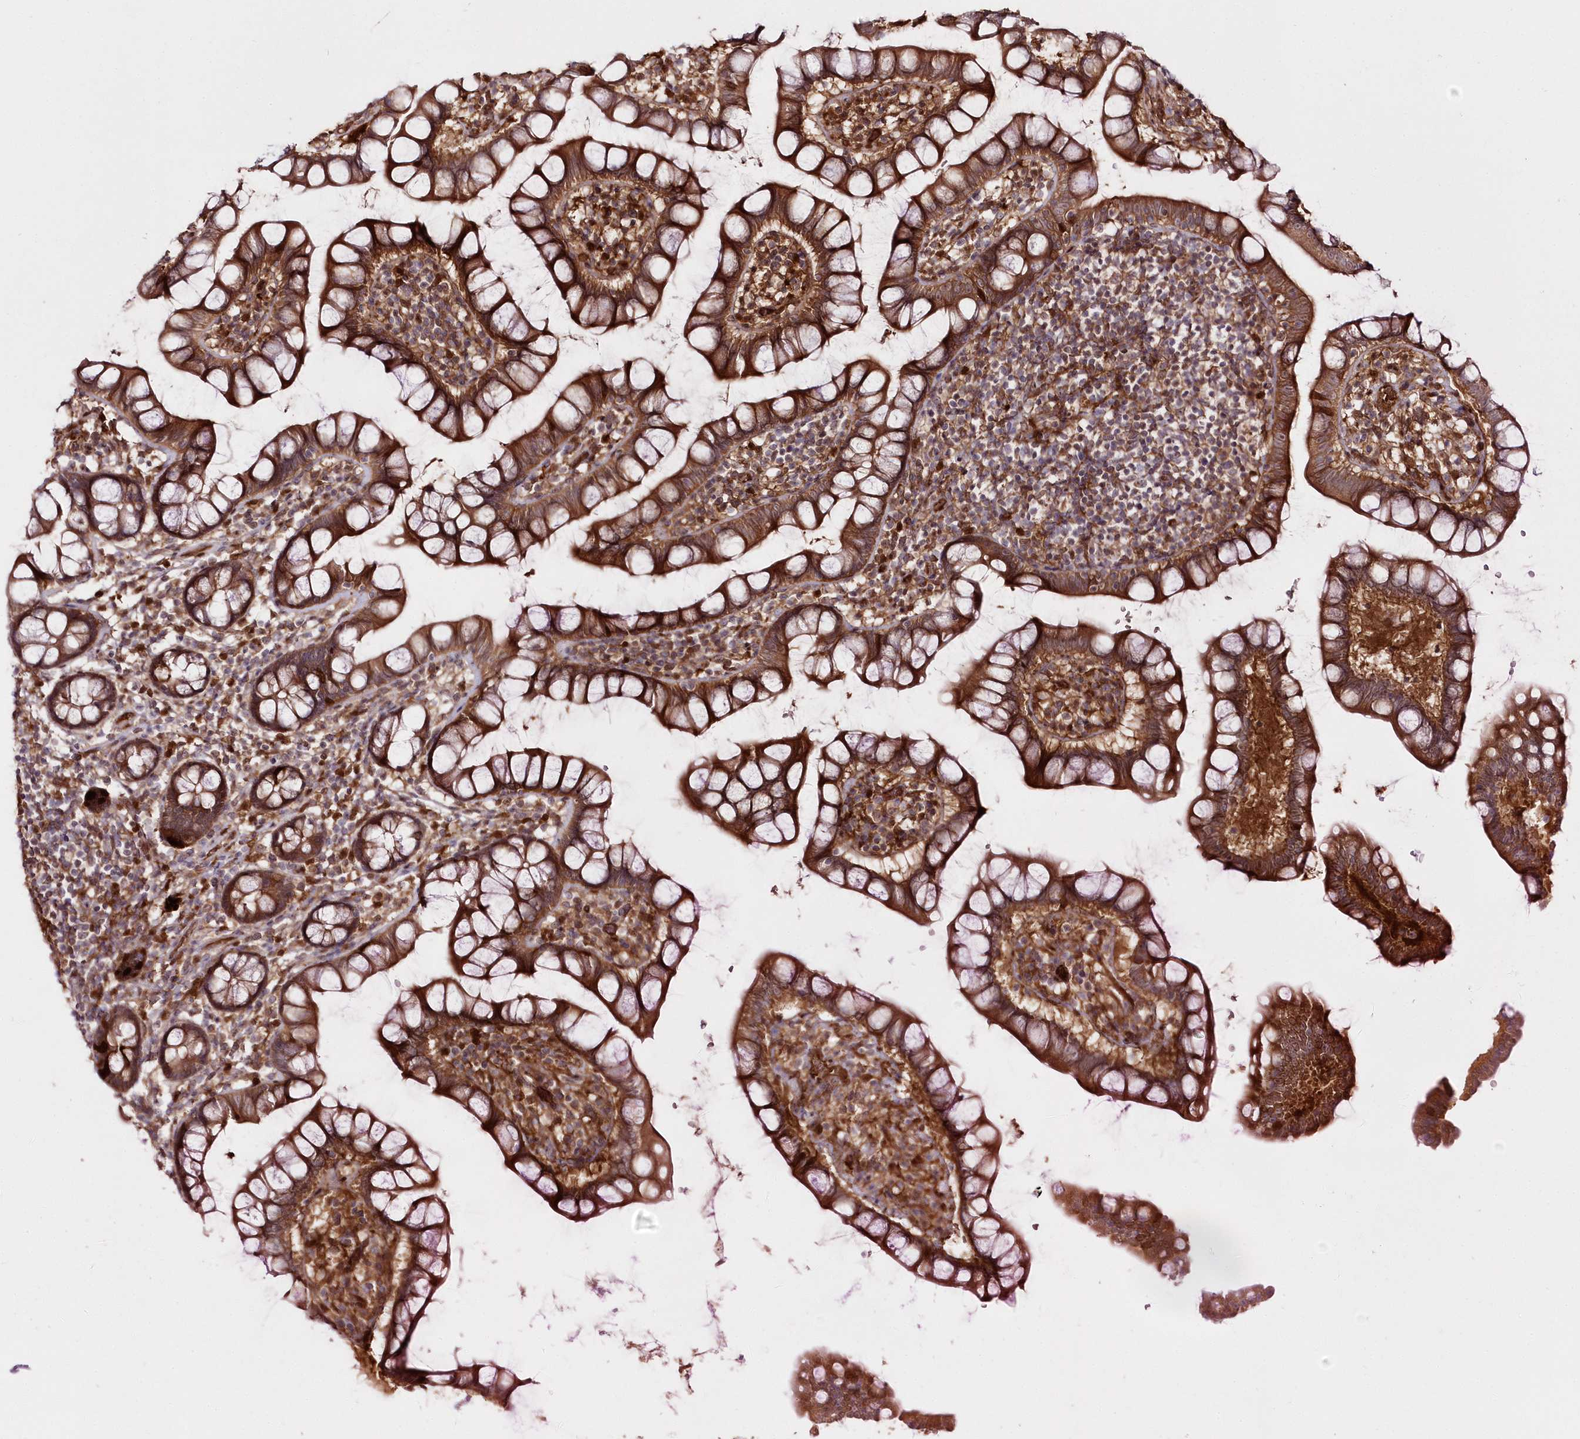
{"staining": {"intensity": "moderate", "quantity": ">75%", "location": "cytoplasmic/membranous"}, "tissue": "small intestine", "cell_type": "Glandular cells", "image_type": "normal", "snomed": [{"axis": "morphology", "description": "Normal tissue, NOS"}, {"axis": "topography", "description": "Small intestine"}], "caption": "High-magnification brightfield microscopy of unremarkable small intestine stained with DAB (brown) and counterstained with hematoxylin (blue). glandular cells exhibit moderate cytoplasmic/membranous positivity is appreciated in approximately>75% of cells.", "gene": "GBE1", "patient": {"sex": "female", "age": 84}}